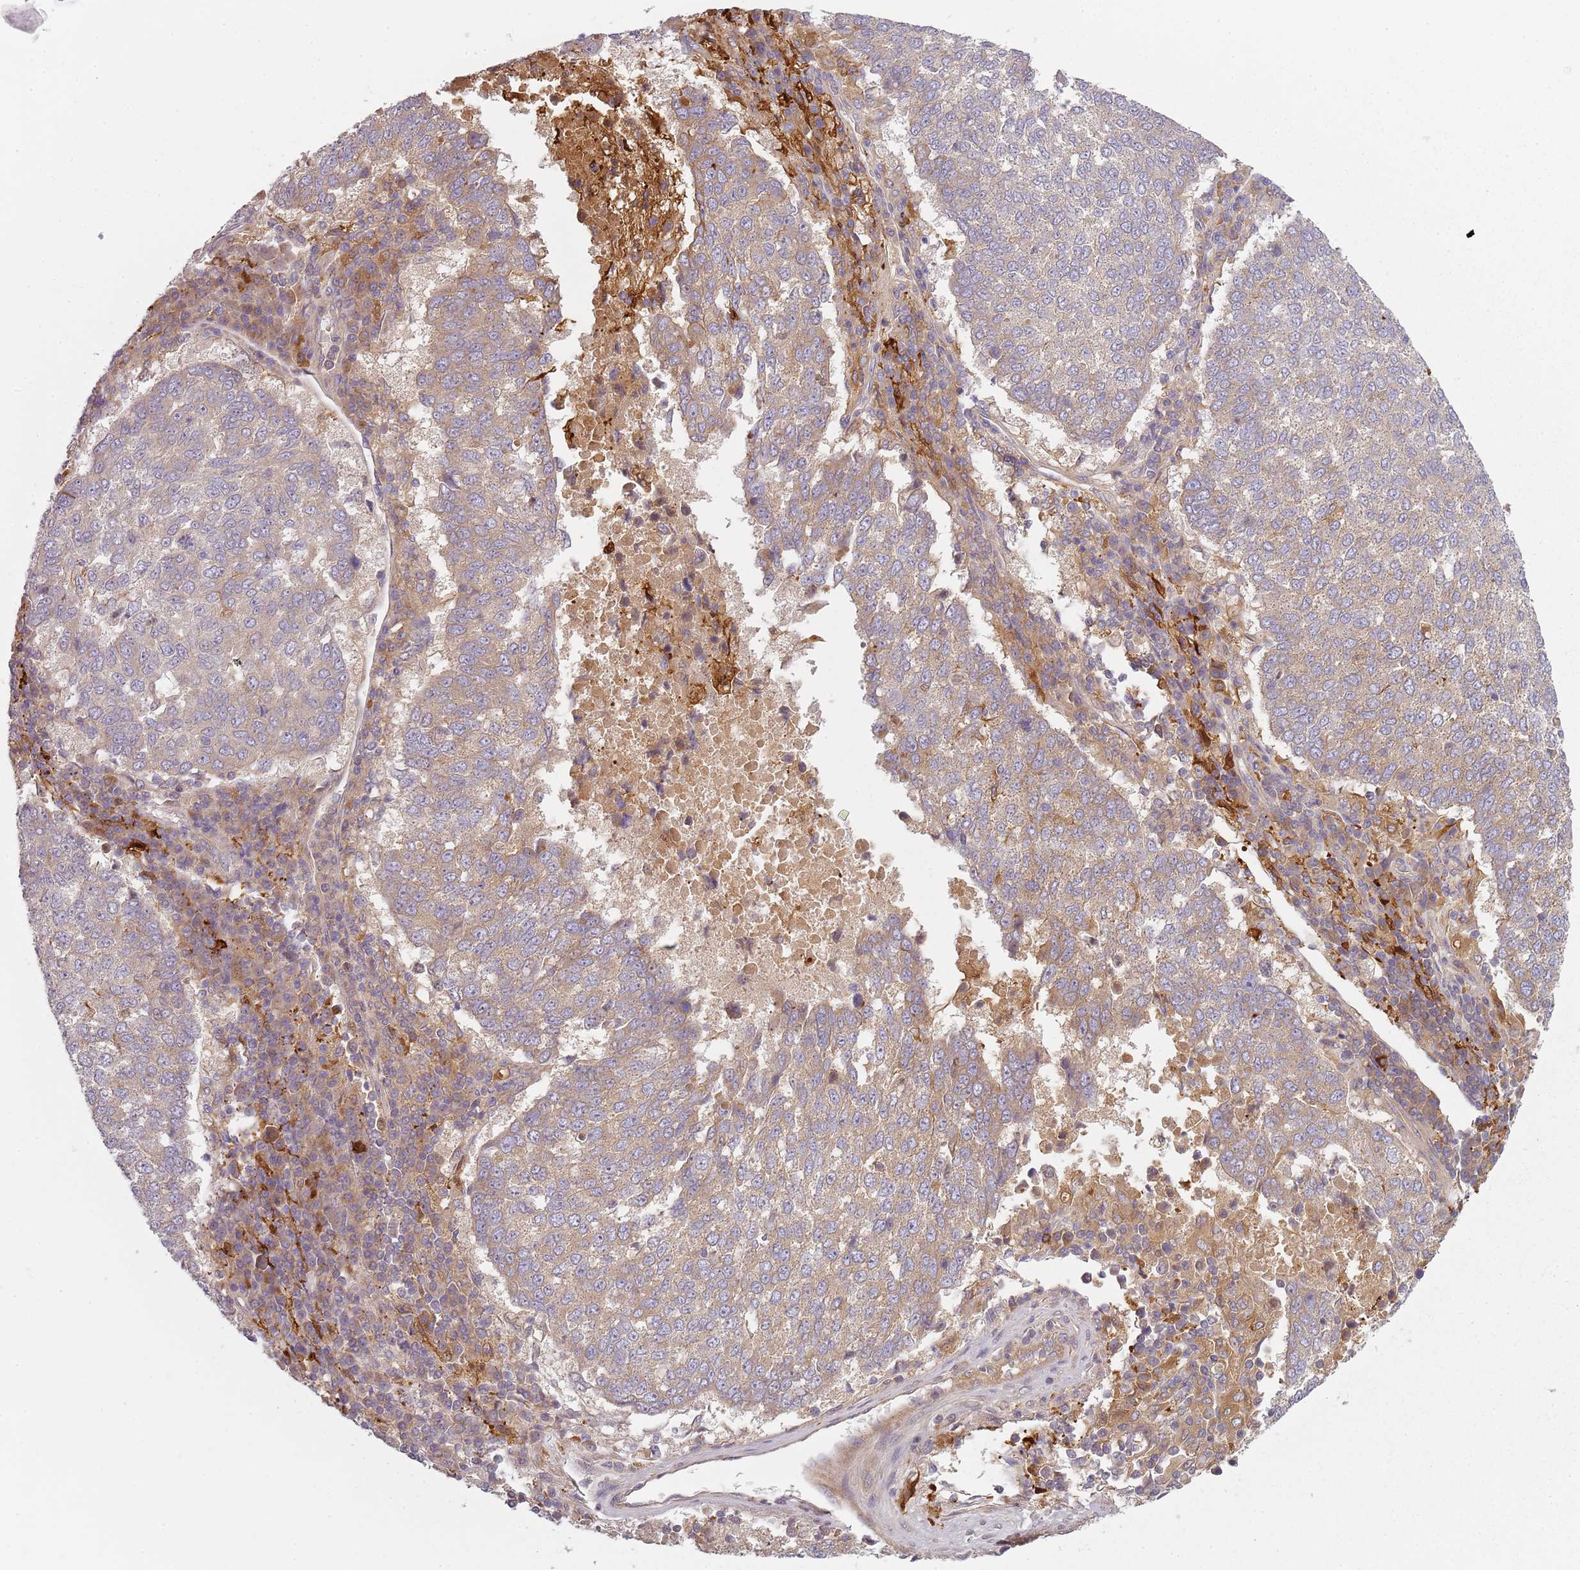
{"staining": {"intensity": "weak", "quantity": "25%-75%", "location": "cytoplasmic/membranous"}, "tissue": "lung cancer", "cell_type": "Tumor cells", "image_type": "cancer", "snomed": [{"axis": "morphology", "description": "Squamous cell carcinoma, NOS"}, {"axis": "topography", "description": "Lung"}], "caption": "This is an image of immunohistochemistry (IHC) staining of lung squamous cell carcinoma, which shows weak expression in the cytoplasmic/membranous of tumor cells.", "gene": "CC2D2B", "patient": {"sex": "male", "age": 73}}